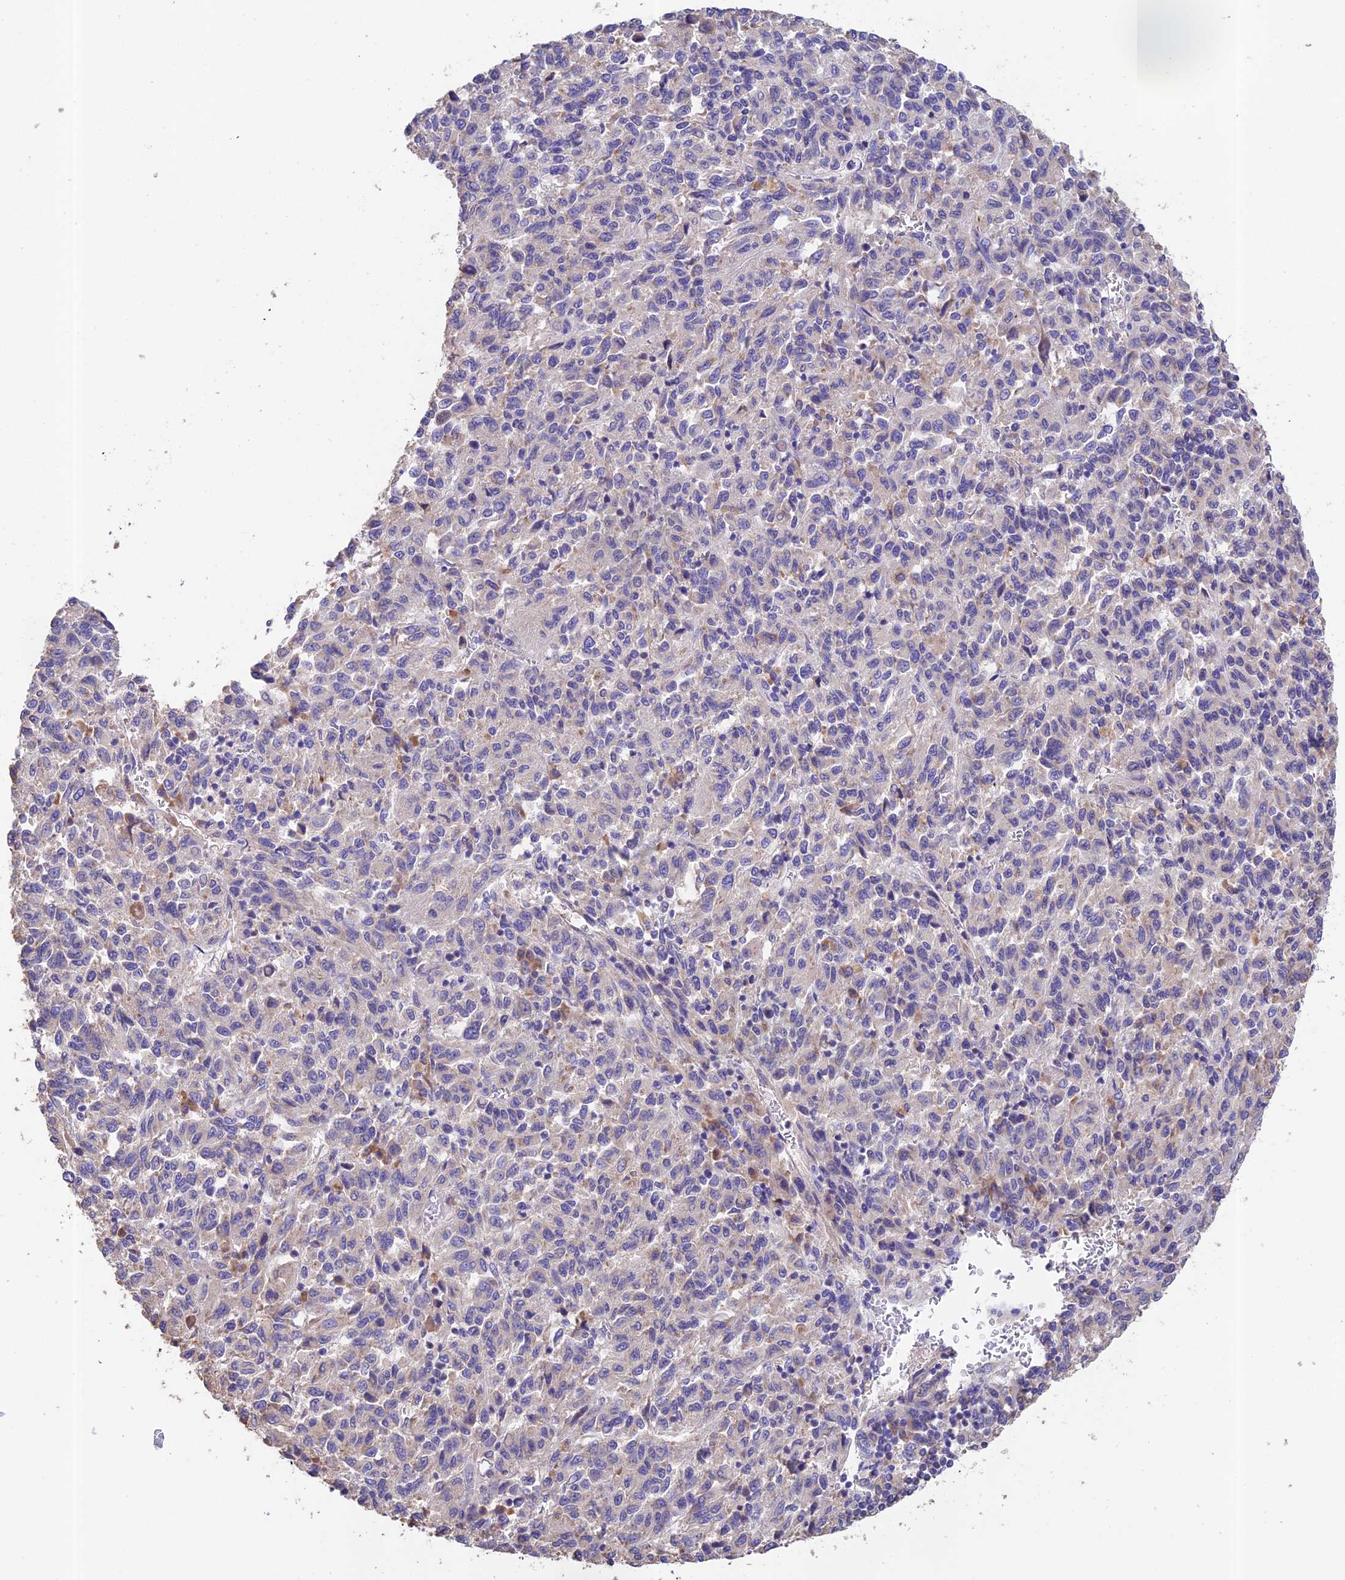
{"staining": {"intensity": "negative", "quantity": "none", "location": "none"}, "tissue": "melanoma", "cell_type": "Tumor cells", "image_type": "cancer", "snomed": [{"axis": "morphology", "description": "Malignant melanoma, Metastatic site"}, {"axis": "topography", "description": "Lung"}], "caption": "Tumor cells are negative for protein expression in human malignant melanoma (metastatic site).", "gene": "EMC3", "patient": {"sex": "male", "age": 64}}